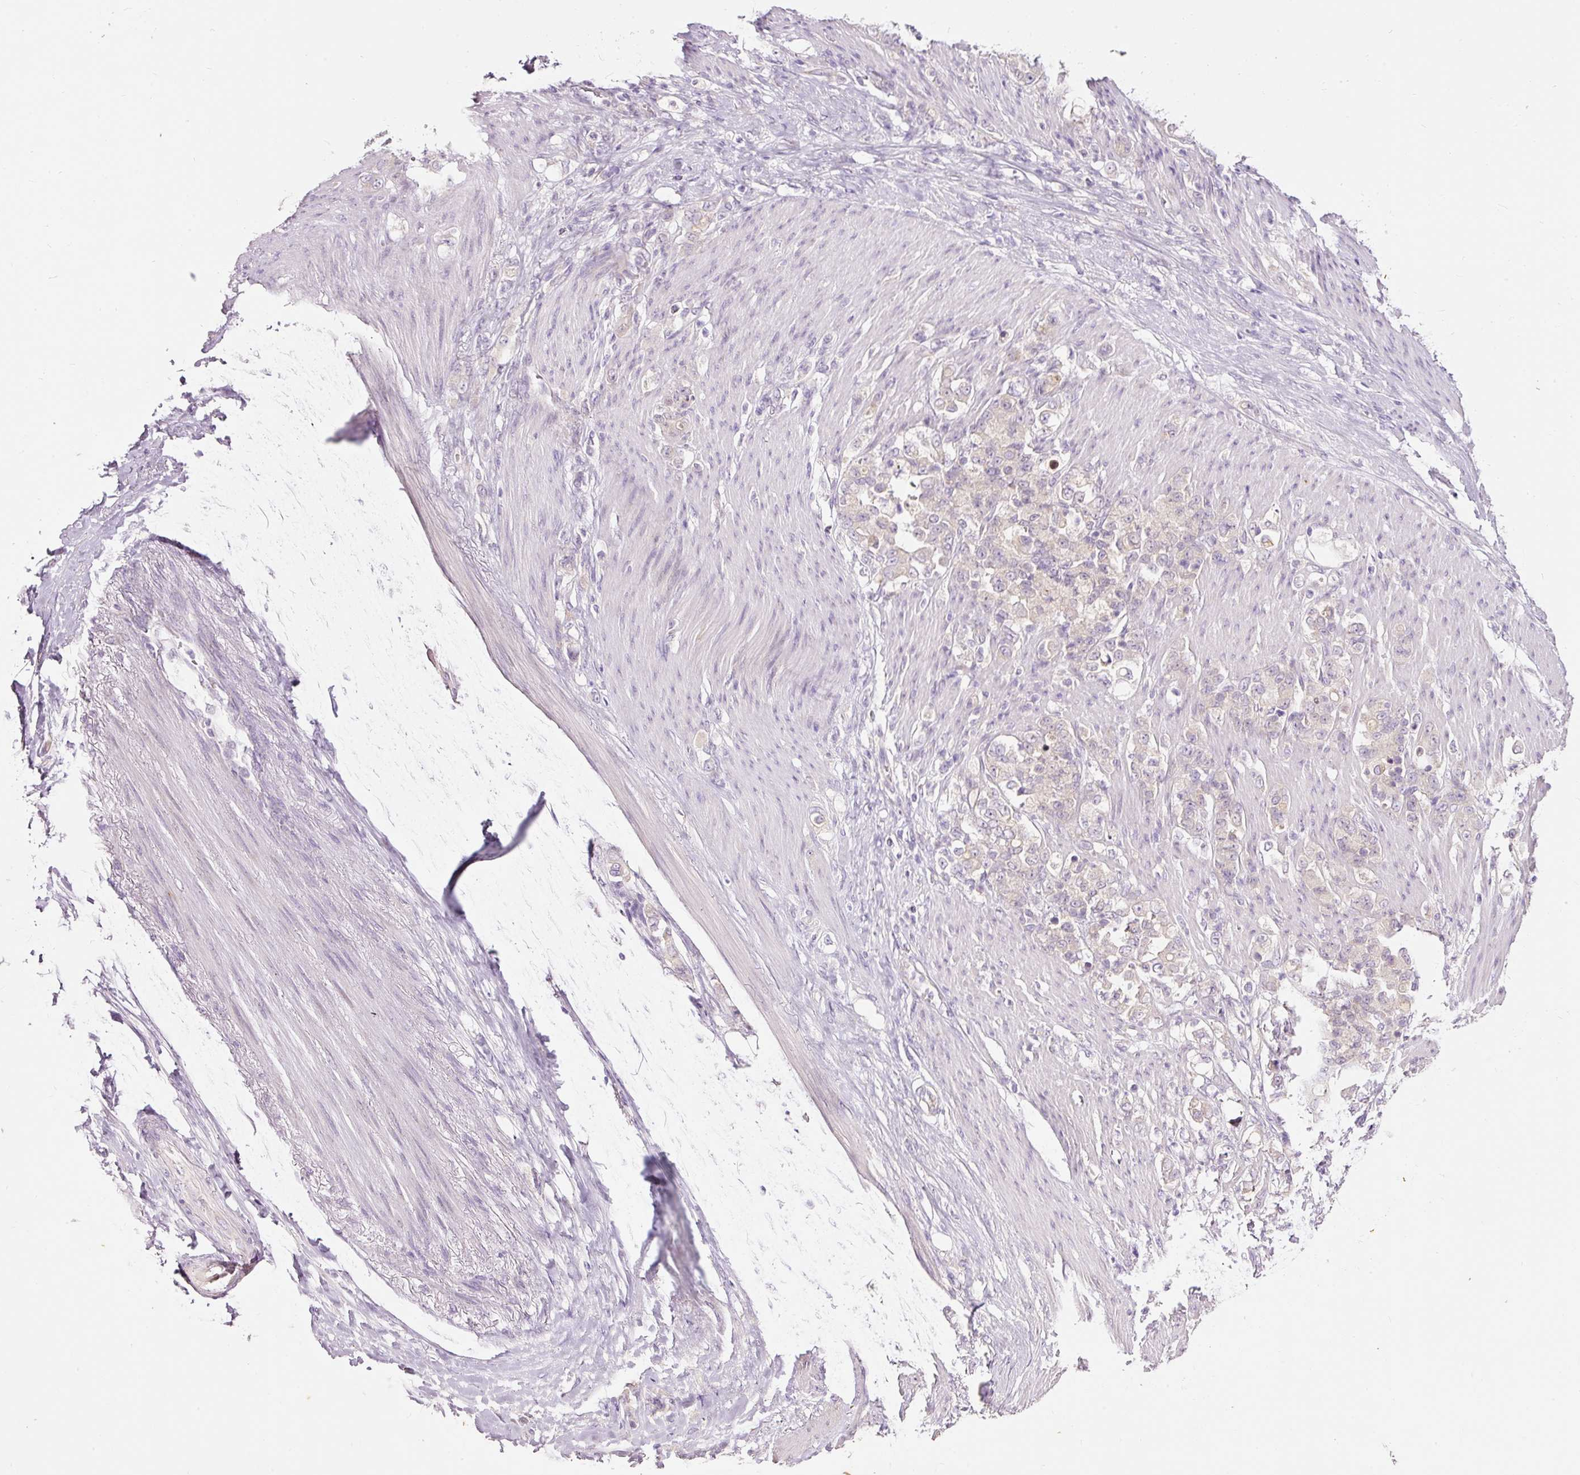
{"staining": {"intensity": "negative", "quantity": "none", "location": "none"}, "tissue": "stomach cancer", "cell_type": "Tumor cells", "image_type": "cancer", "snomed": [{"axis": "morphology", "description": "Normal tissue, NOS"}, {"axis": "morphology", "description": "Adenocarcinoma, NOS"}, {"axis": "topography", "description": "Stomach"}], "caption": "This image is of stomach cancer (adenocarcinoma) stained with immunohistochemistry to label a protein in brown with the nuclei are counter-stained blue. There is no expression in tumor cells.", "gene": "RSPO2", "patient": {"sex": "female", "age": 79}}